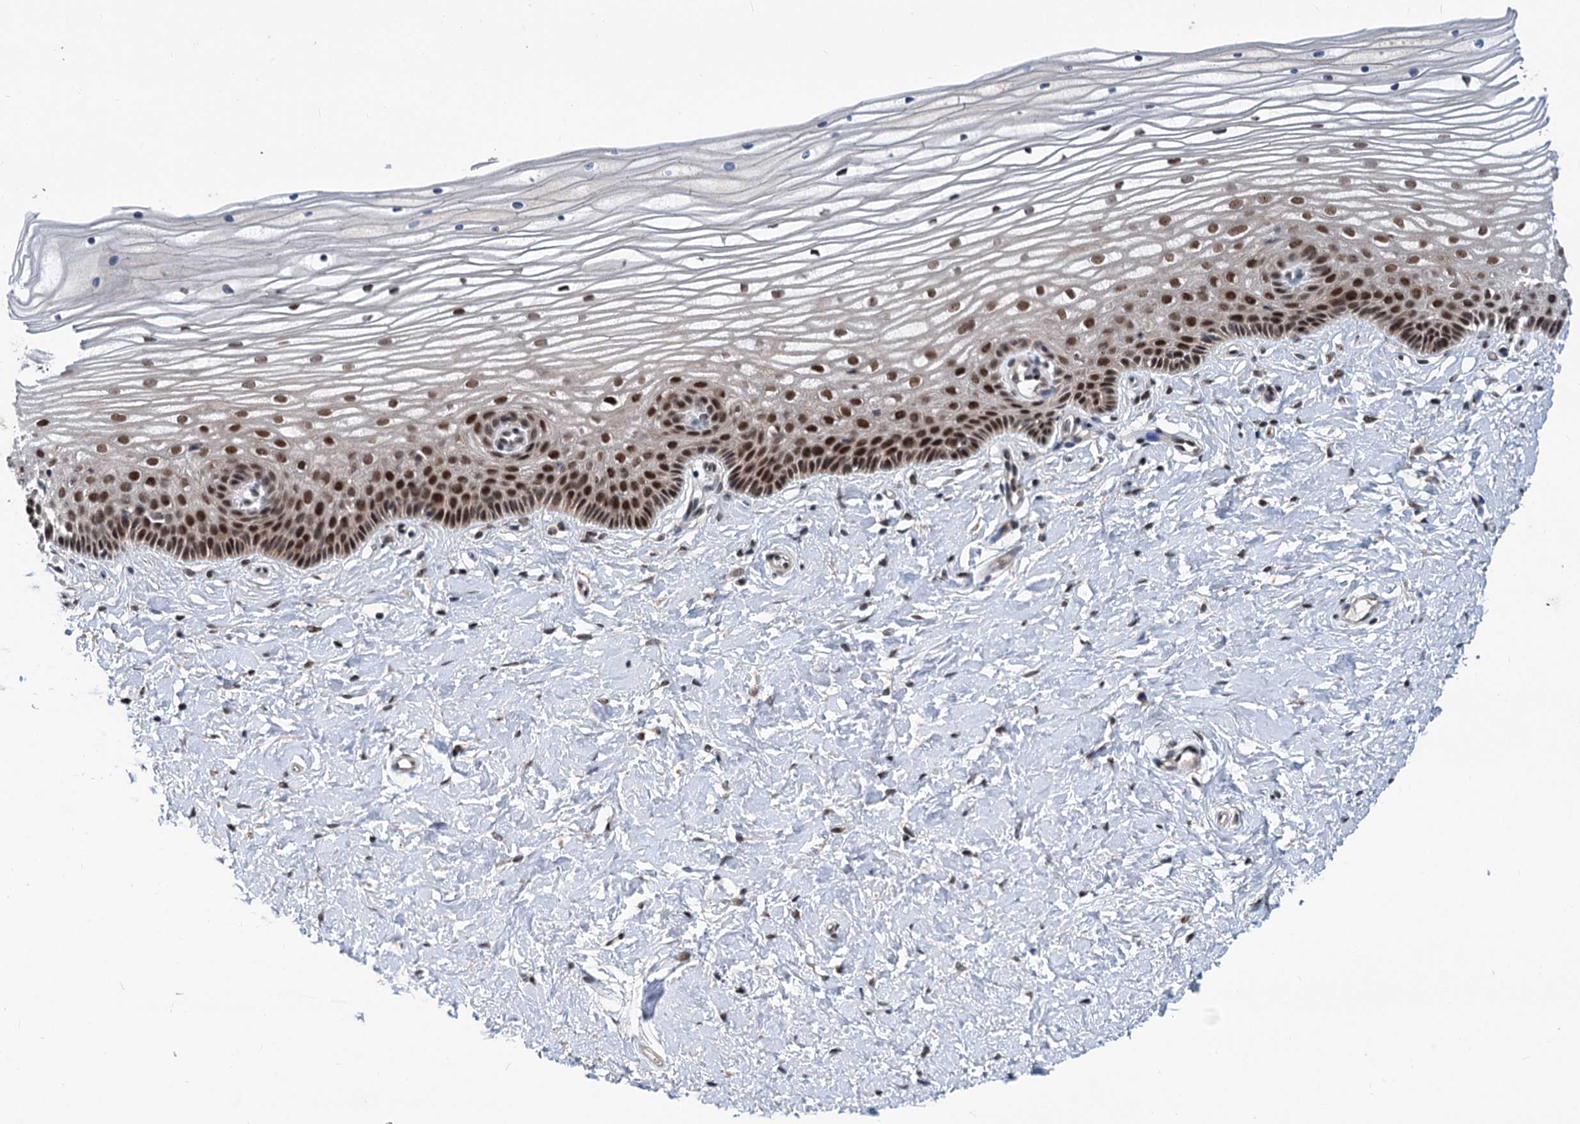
{"staining": {"intensity": "moderate", "quantity": "25%-75%", "location": "nuclear"}, "tissue": "vagina", "cell_type": "Squamous epithelial cells", "image_type": "normal", "snomed": [{"axis": "morphology", "description": "Normal tissue, NOS"}, {"axis": "topography", "description": "Vagina"}, {"axis": "topography", "description": "Cervix"}], "caption": "Squamous epithelial cells display medium levels of moderate nuclear staining in about 25%-75% of cells in benign human vagina. (brown staining indicates protein expression, while blue staining denotes nuclei).", "gene": "PHF8", "patient": {"sex": "female", "age": 40}}